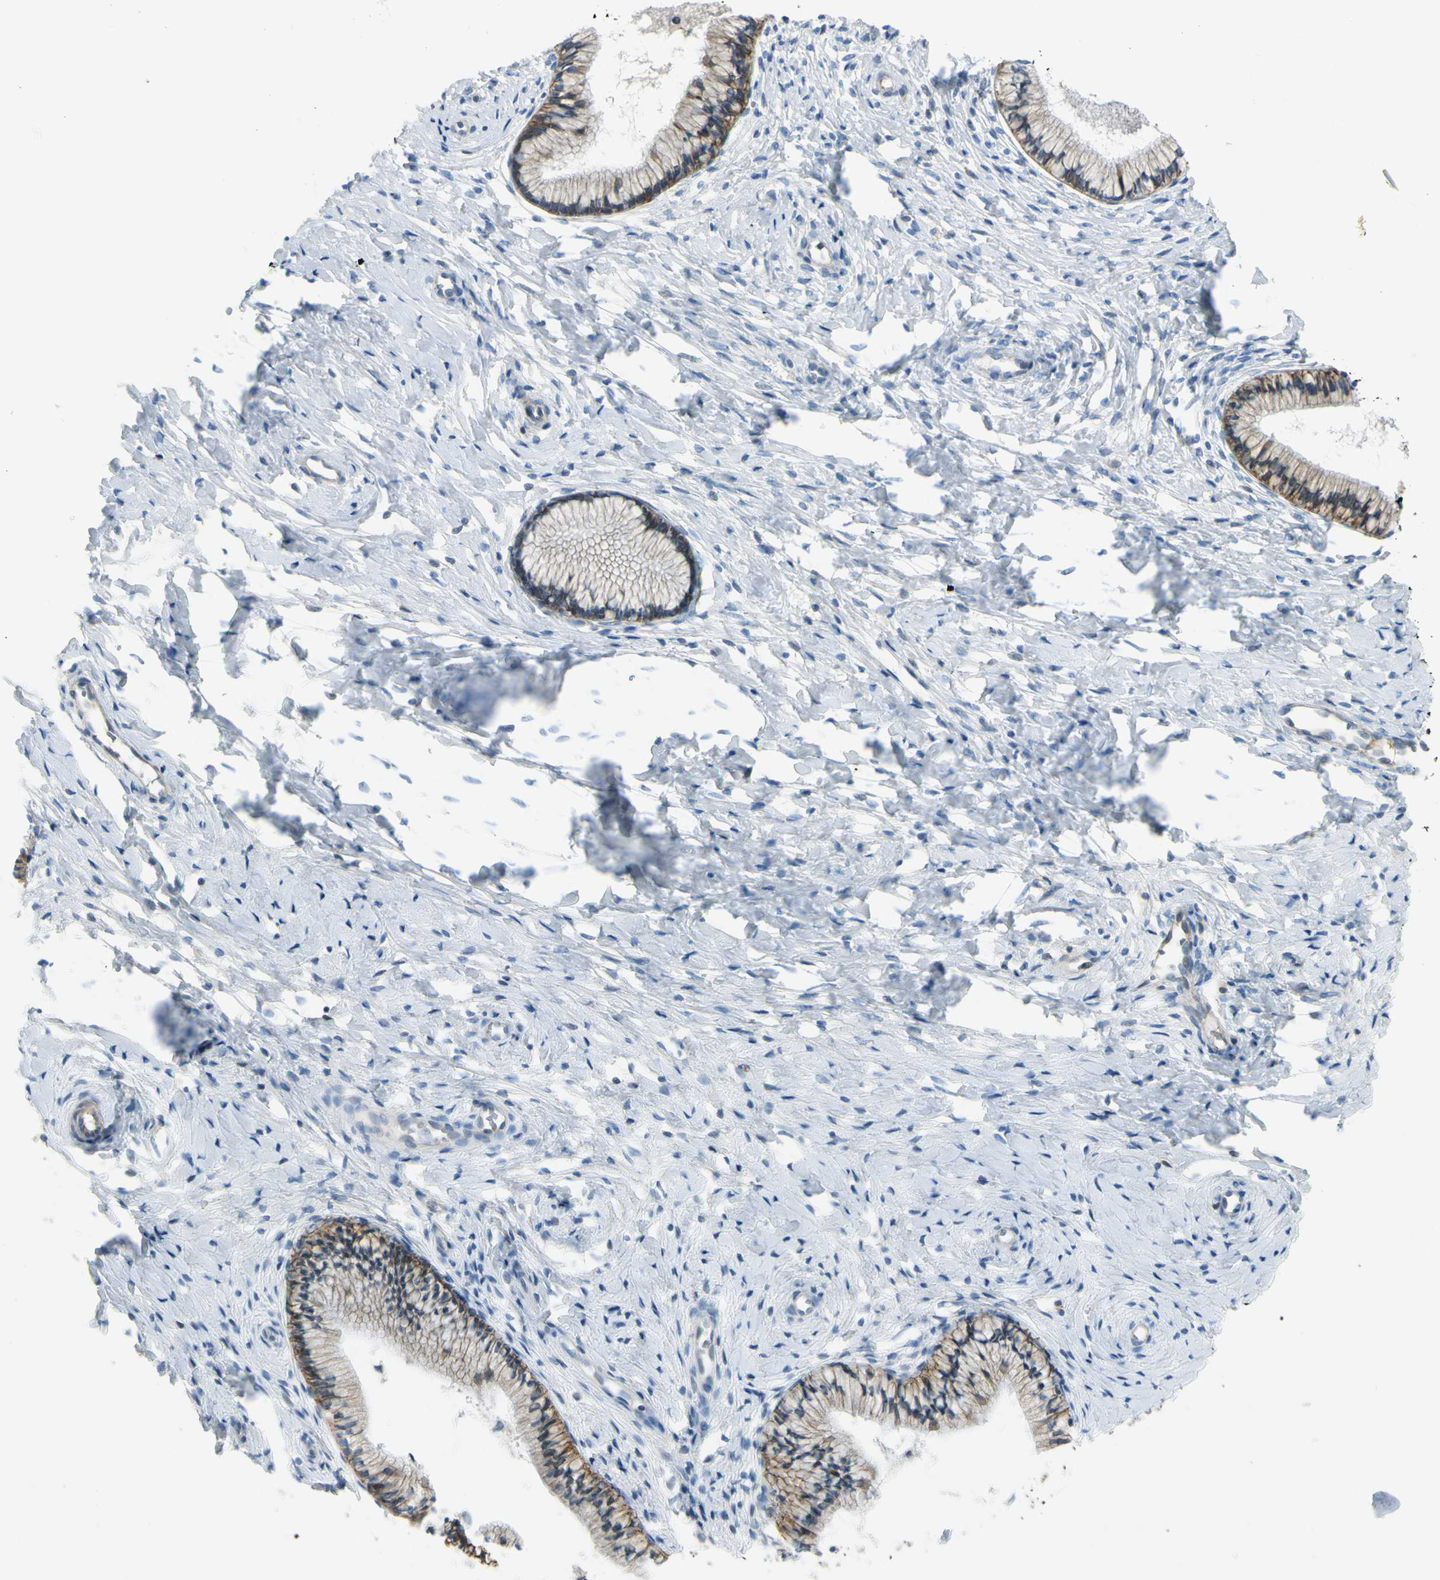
{"staining": {"intensity": "strong", "quantity": ">75%", "location": "cytoplasmic/membranous"}, "tissue": "cervix", "cell_type": "Glandular cells", "image_type": "normal", "snomed": [{"axis": "morphology", "description": "Normal tissue, NOS"}, {"axis": "topography", "description": "Cervix"}], "caption": "Immunohistochemical staining of normal human cervix displays >75% levels of strong cytoplasmic/membranous protein expression in about >75% of glandular cells.", "gene": "ITGA3", "patient": {"sex": "female", "age": 46}}